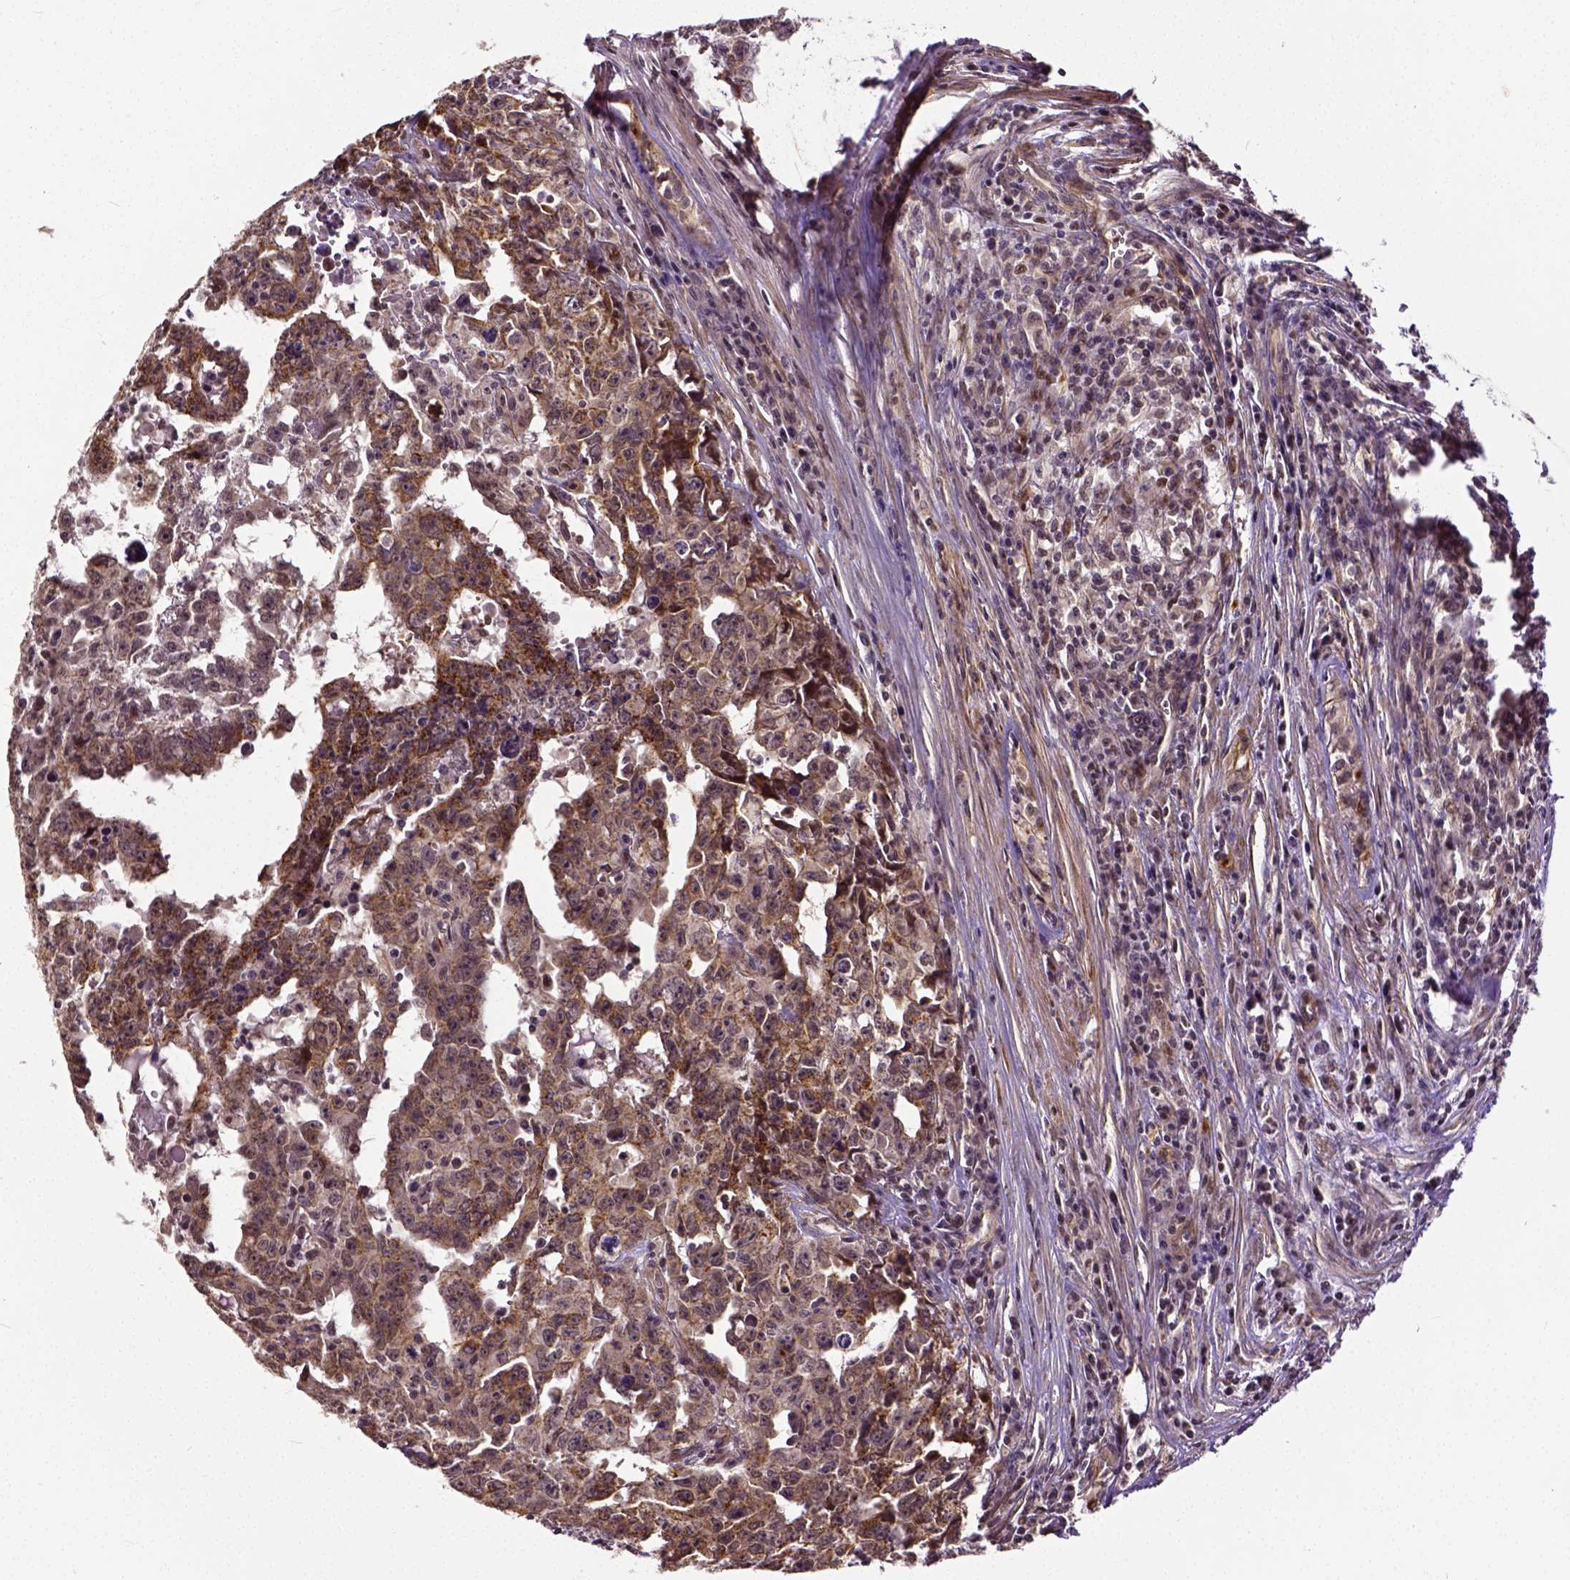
{"staining": {"intensity": "moderate", "quantity": ">75%", "location": "cytoplasmic/membranous"}, "tissue": "testis cancer", "cell_type": "Tumor cells", "image_type": "cancer", "snomed": [{"axis": "morphology", "description": "Carcinoma, Embryonal, NOS"}, {"axis": "topography", "description": "Testis"}], "caption": "Immunohistochemical staining of testis cancer demonstrates medium levels of moderate cytoplasmic/membranous expression in about >75% of tumor cells.", "gene": "DICER1", "patient": {"sex": "male", "age": 22}}